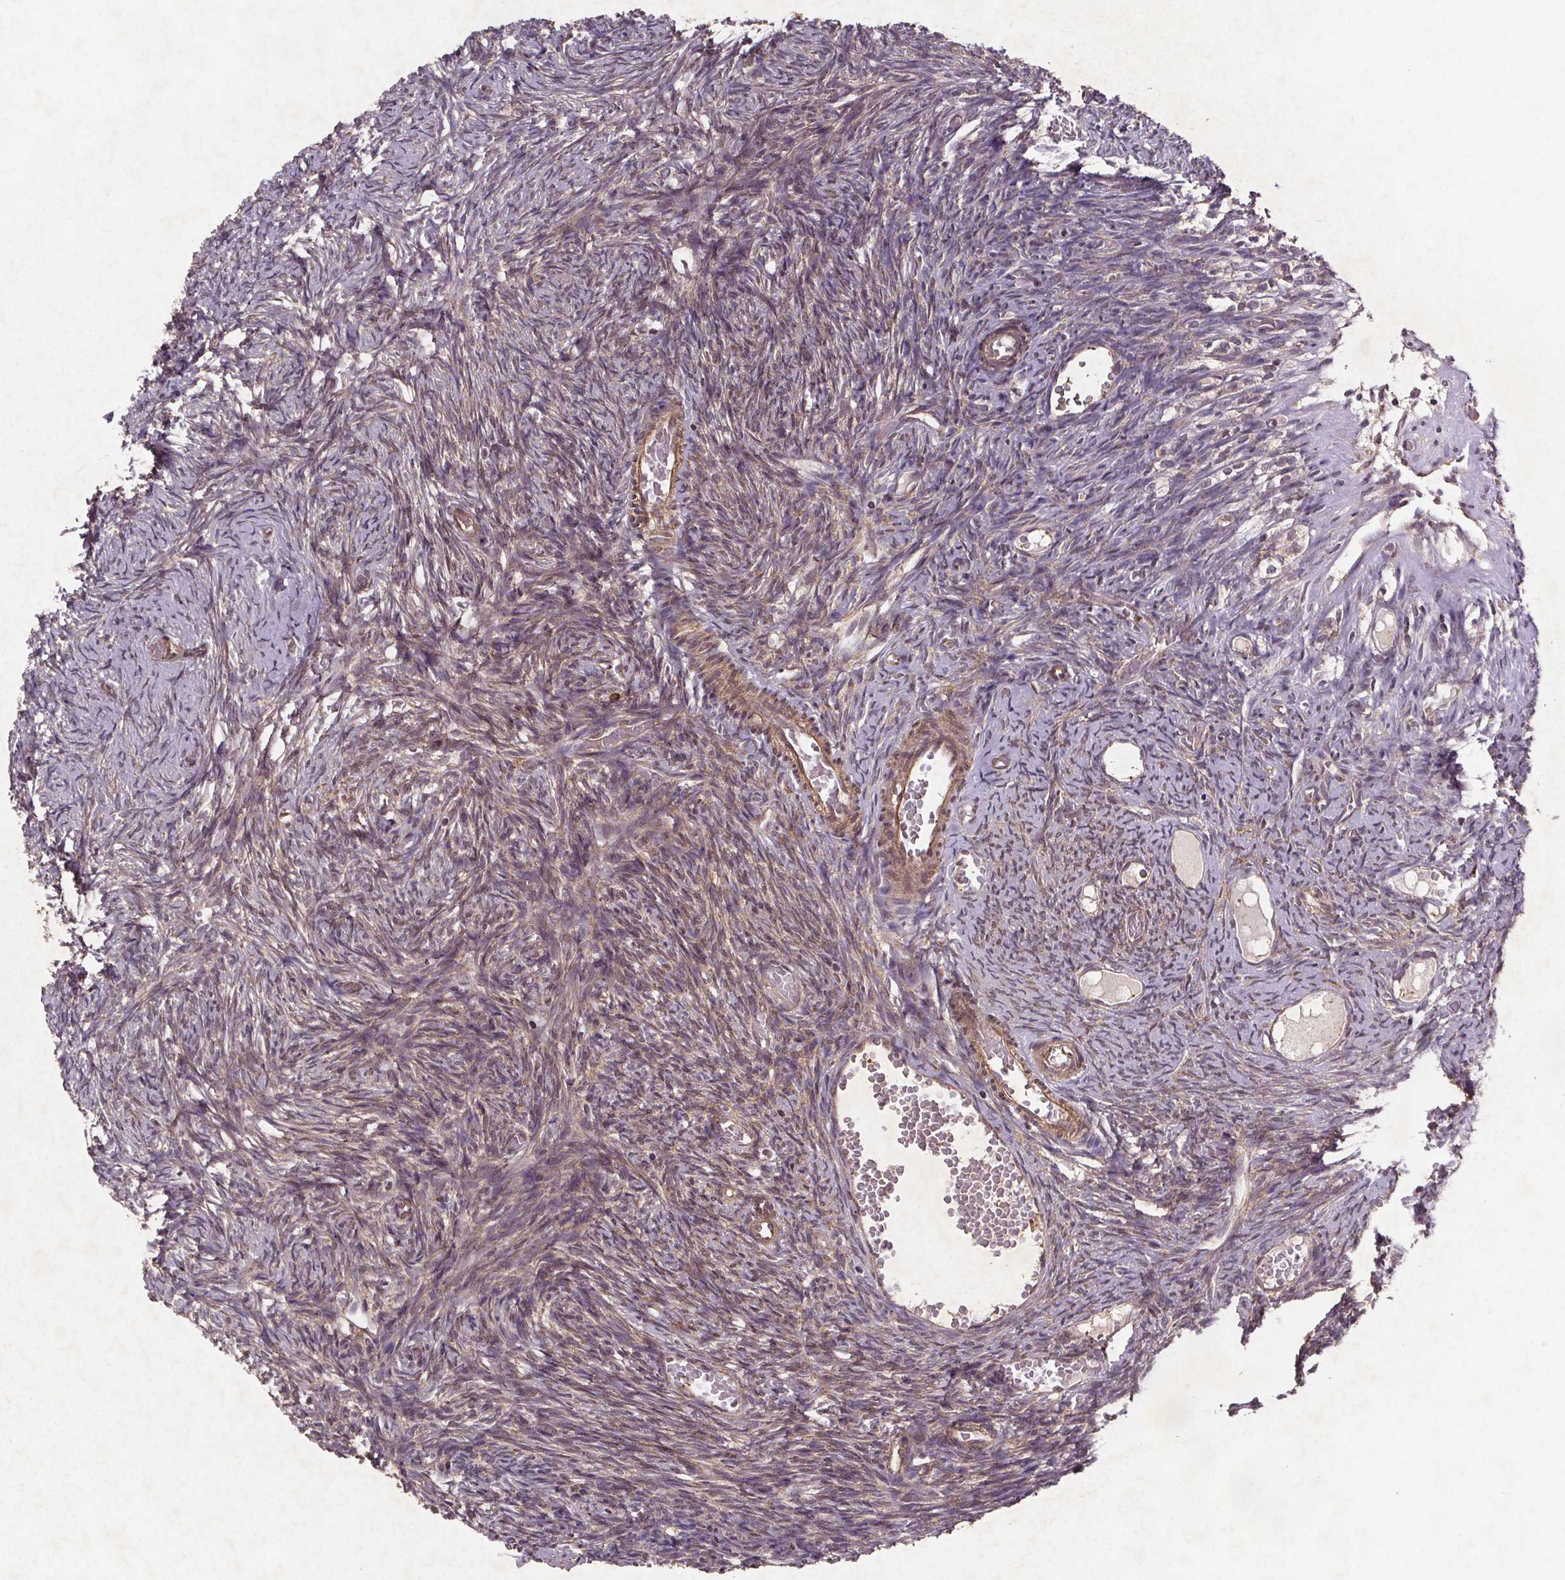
{"staining": {"intensity": "weak", "quantity": "25%-75%", "location": "cytoplasmic/membranous"}, "tissue": "ovary", "cell_type": "Ovarian stroma cells", "image_type": "normal", "snomed": [{"axis": "morphology", "description": "Normal tissue, NOS"}, {"axis": "topography", "description": "Ovary"}], "caption": "IHC micrograph of unremarkable human ovary stained for a protein (brown), which exhibits low levels of weak cytoplasmic/membranous positivity in about 25%-75% of ovarian stroma cells.", "gene": "STRN3", "patient": {"sex": "female", "age": 39}}